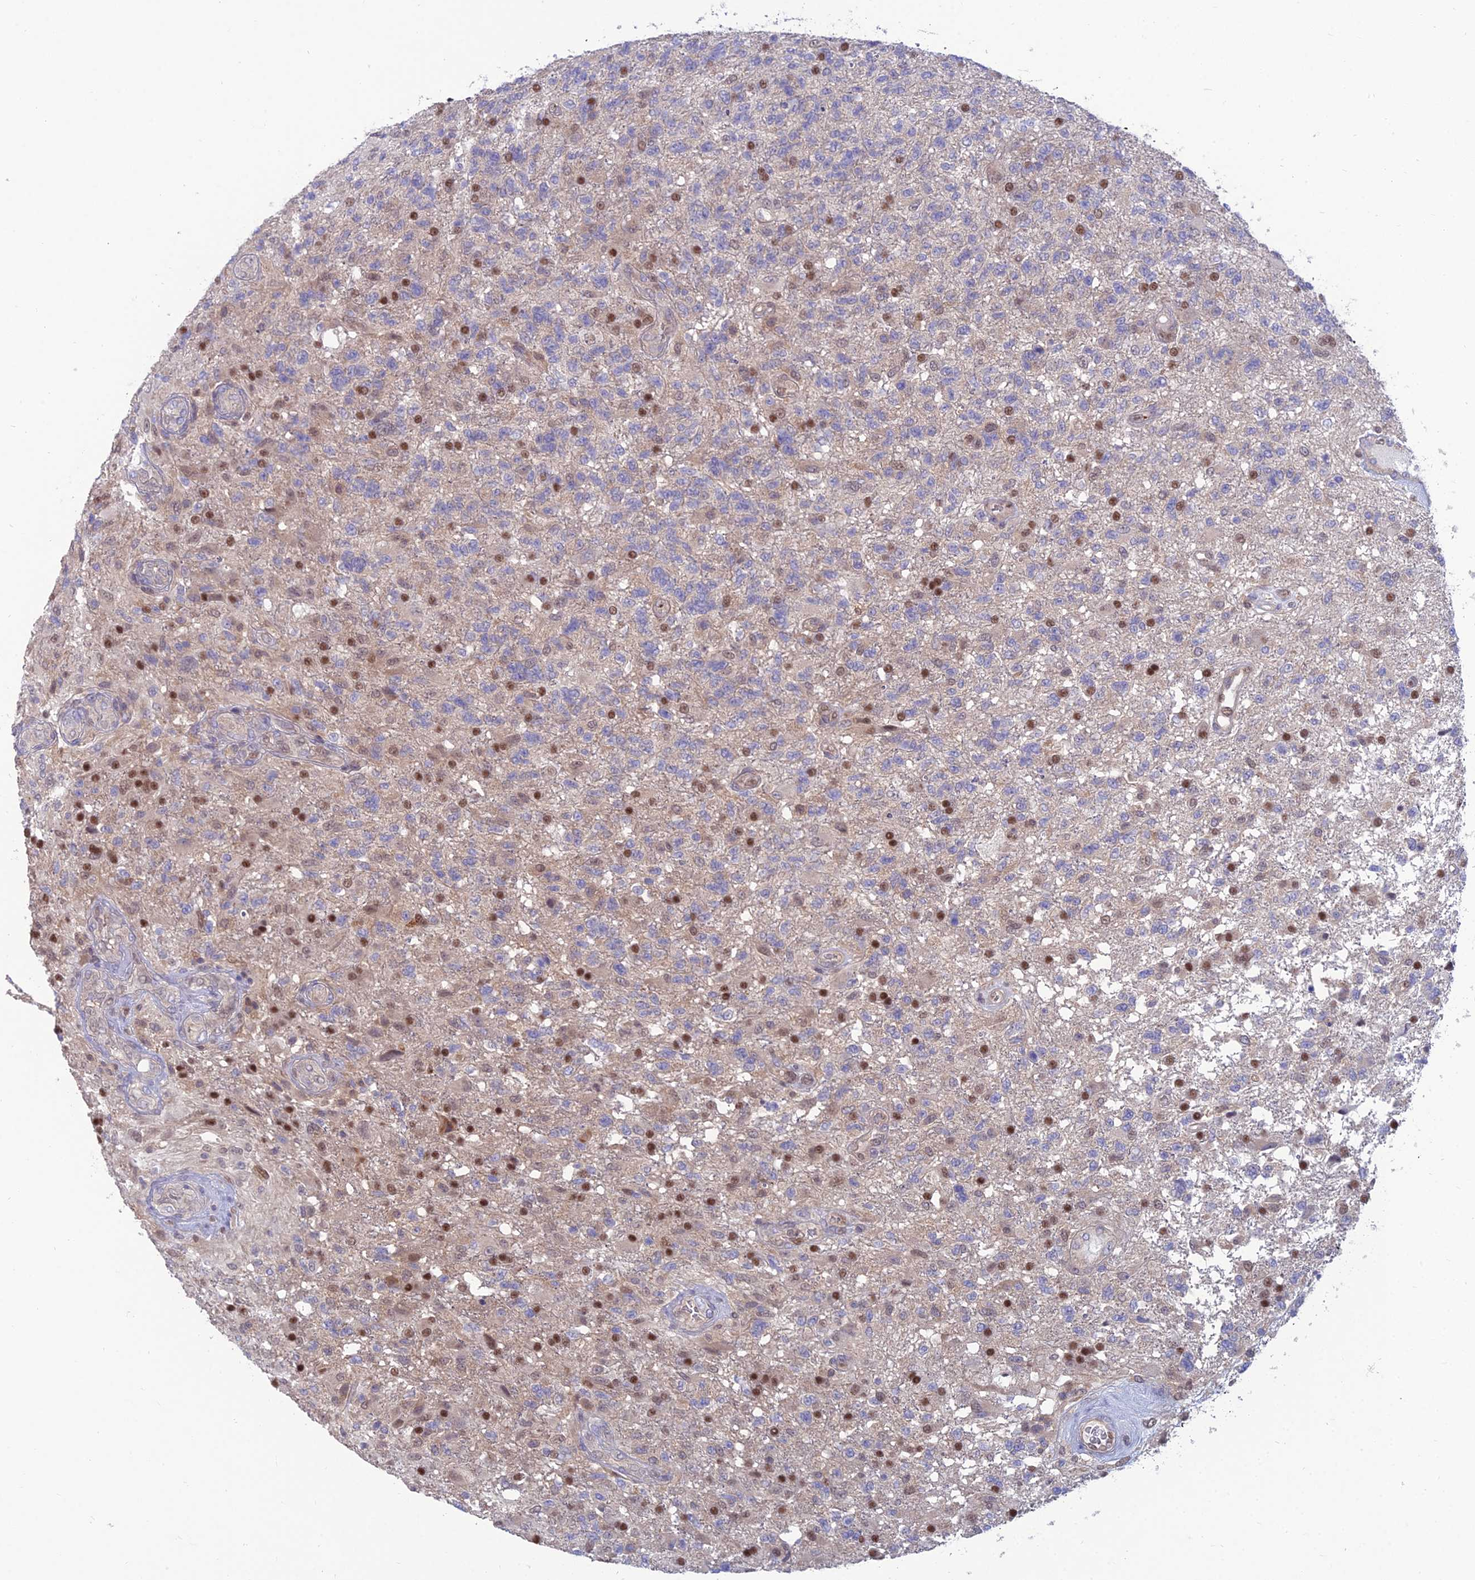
{"staining": {"intensity": "negative", "quantity": "none", "location": "none"}, "tissue": "glioma", "cell_type": "Tumor cells", "image_type": "cancer", "snomed": [{"axis": "morphology", "description": "Glioma, malignant, High grade"}, {"axis": "topography", "description": "Brain"}], "caption": "The image reveals no significant expression in tumor cells of malignant high-grade glioma.", "gene": "DNPEP", "patient": {"sex": "male", "age": 56}}